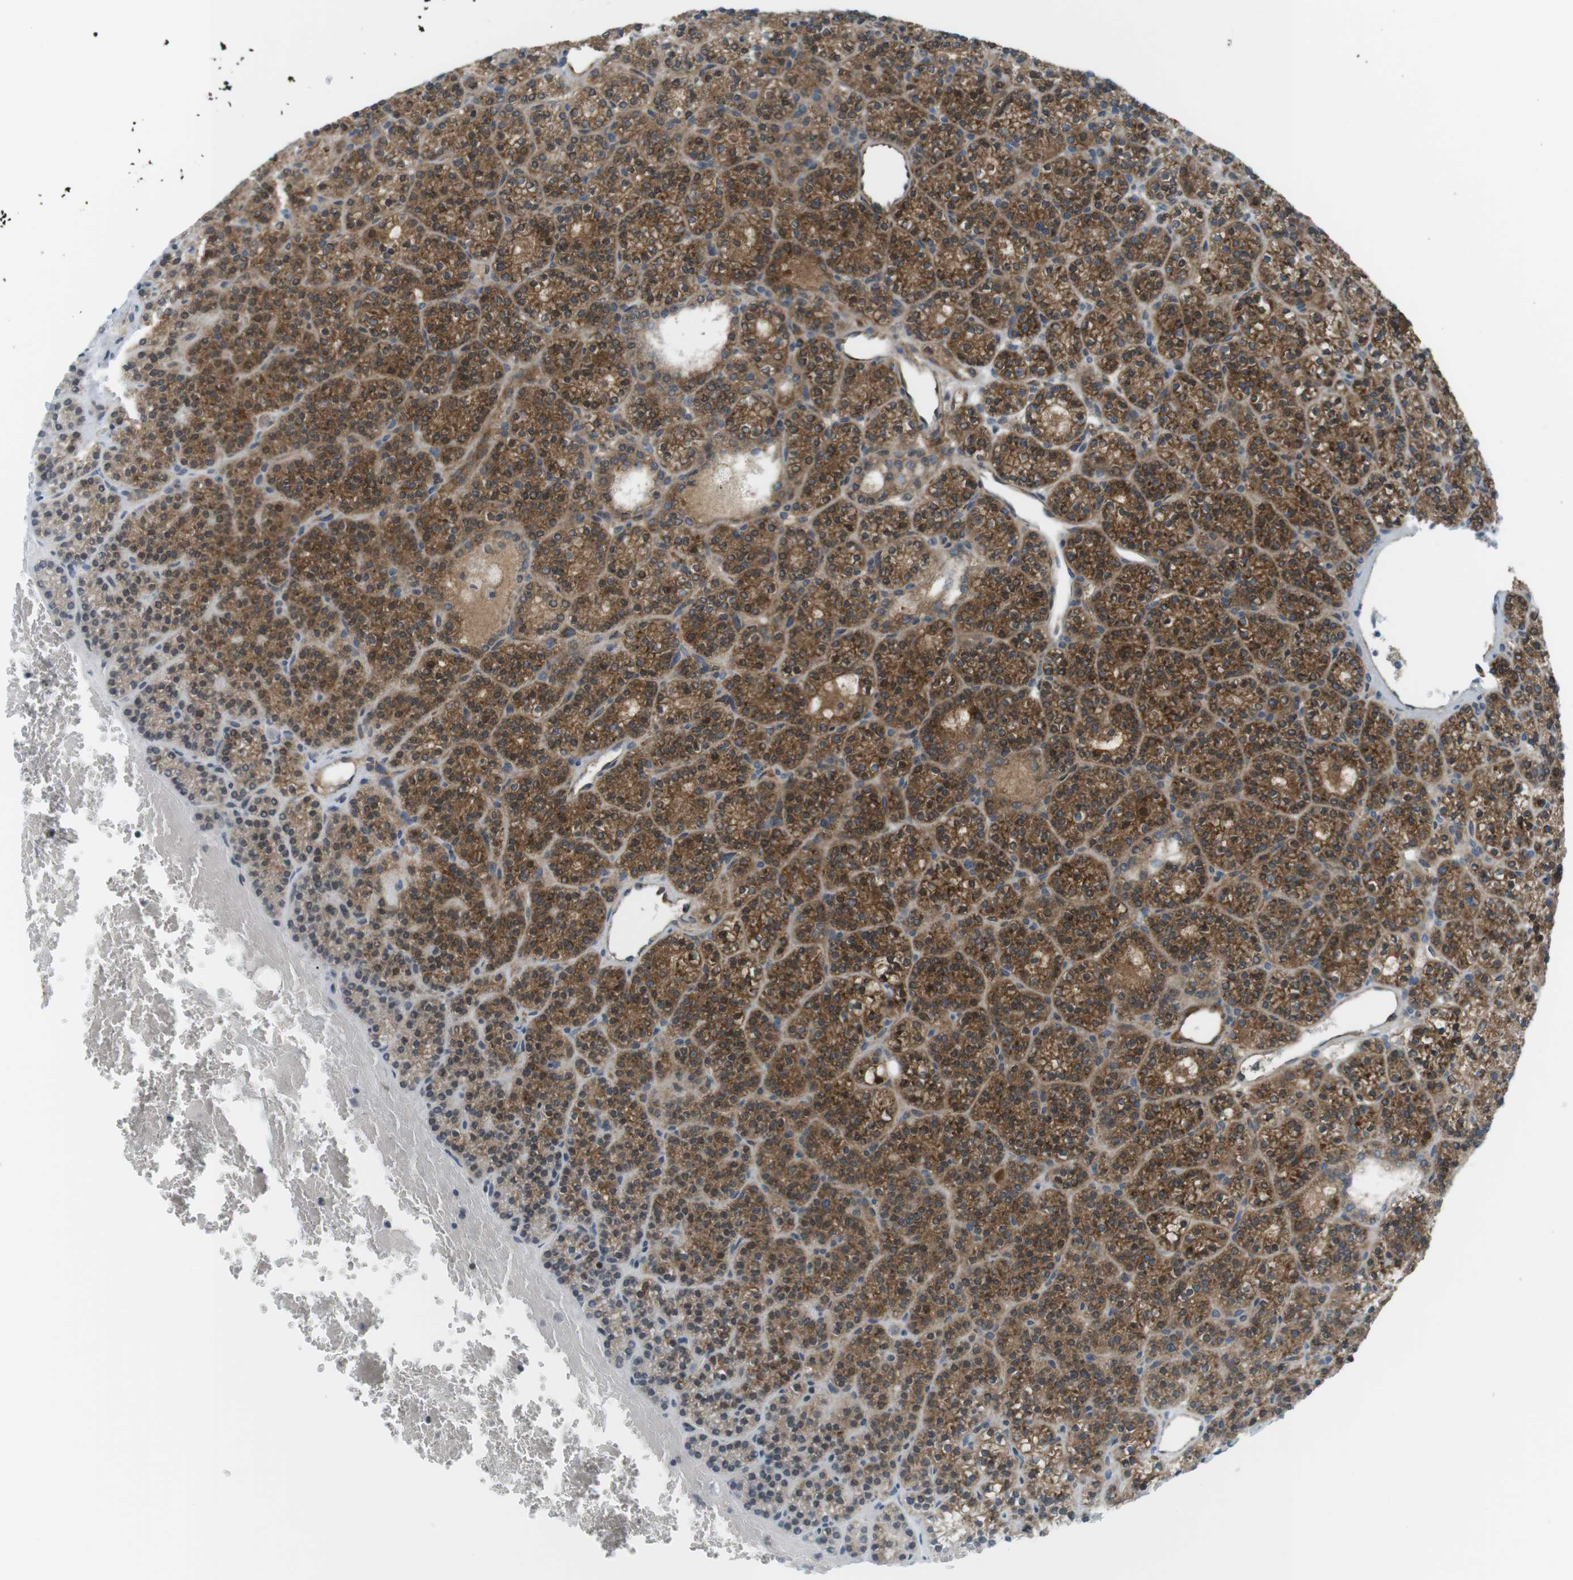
{"staining": {"intensity": "strong", "quantity": ">75%", "location": "cytoplasmic/membranous"}, "tissue": "parathyroid gland", "cell_type": "Glandular cells", "image_type": "normal", "snomed": [{"axis": "morphology", "description": "Normal tissue, NOS"}, {"axis": "morphology", "description": "Adenoma, NOS"}, {"axis": "topography", "description": "Parathyroid gland"}], "caption": "Protein staining of benign parathyroid gland exhibits strong cytoplasmic/membranous positivity in about >75% of glandular cells.", "gene": "FLII", "patient": {"sex": "female", "age": 64}}